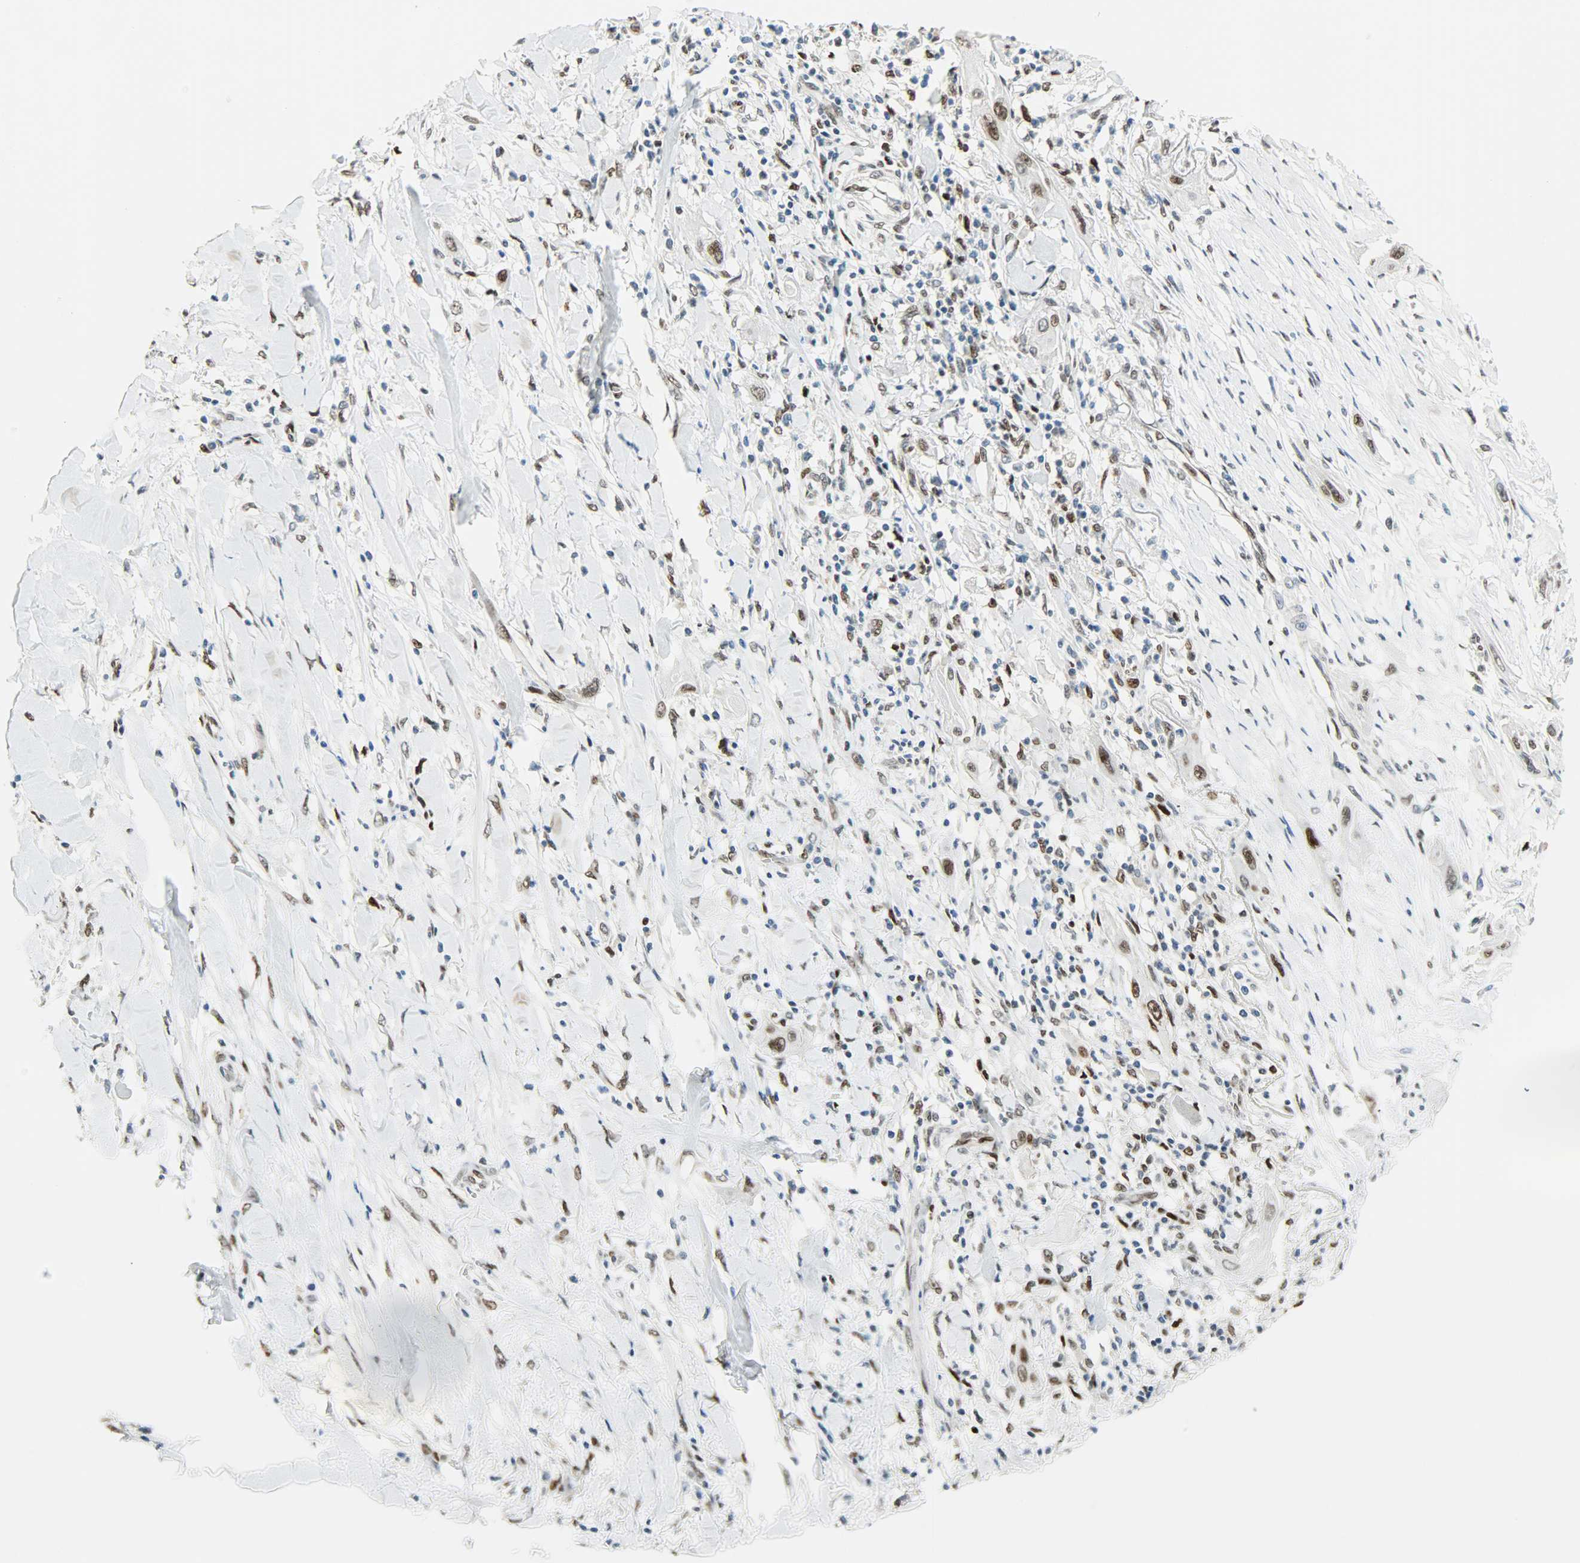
{"staining": {"intensity": "moderate", "quantity": "25%-75%", "location": "nuclear"}, "tissue": "lung cancer", "cell_type": "Tumor cells", "image_type": "cancer", "snomed": [{"axis": "morphology", "description": "Squamous cell carcinoma, NOS"}, {"axis": "topography", "description": "Lung"}], "caption": "Tumor cells reveal moderate nuclear expression in approximately 25%-75% of cells in lung squamous cell carcinoma.", "gene": "JUNB", "patient": {"sex": "female", "age": 47}}